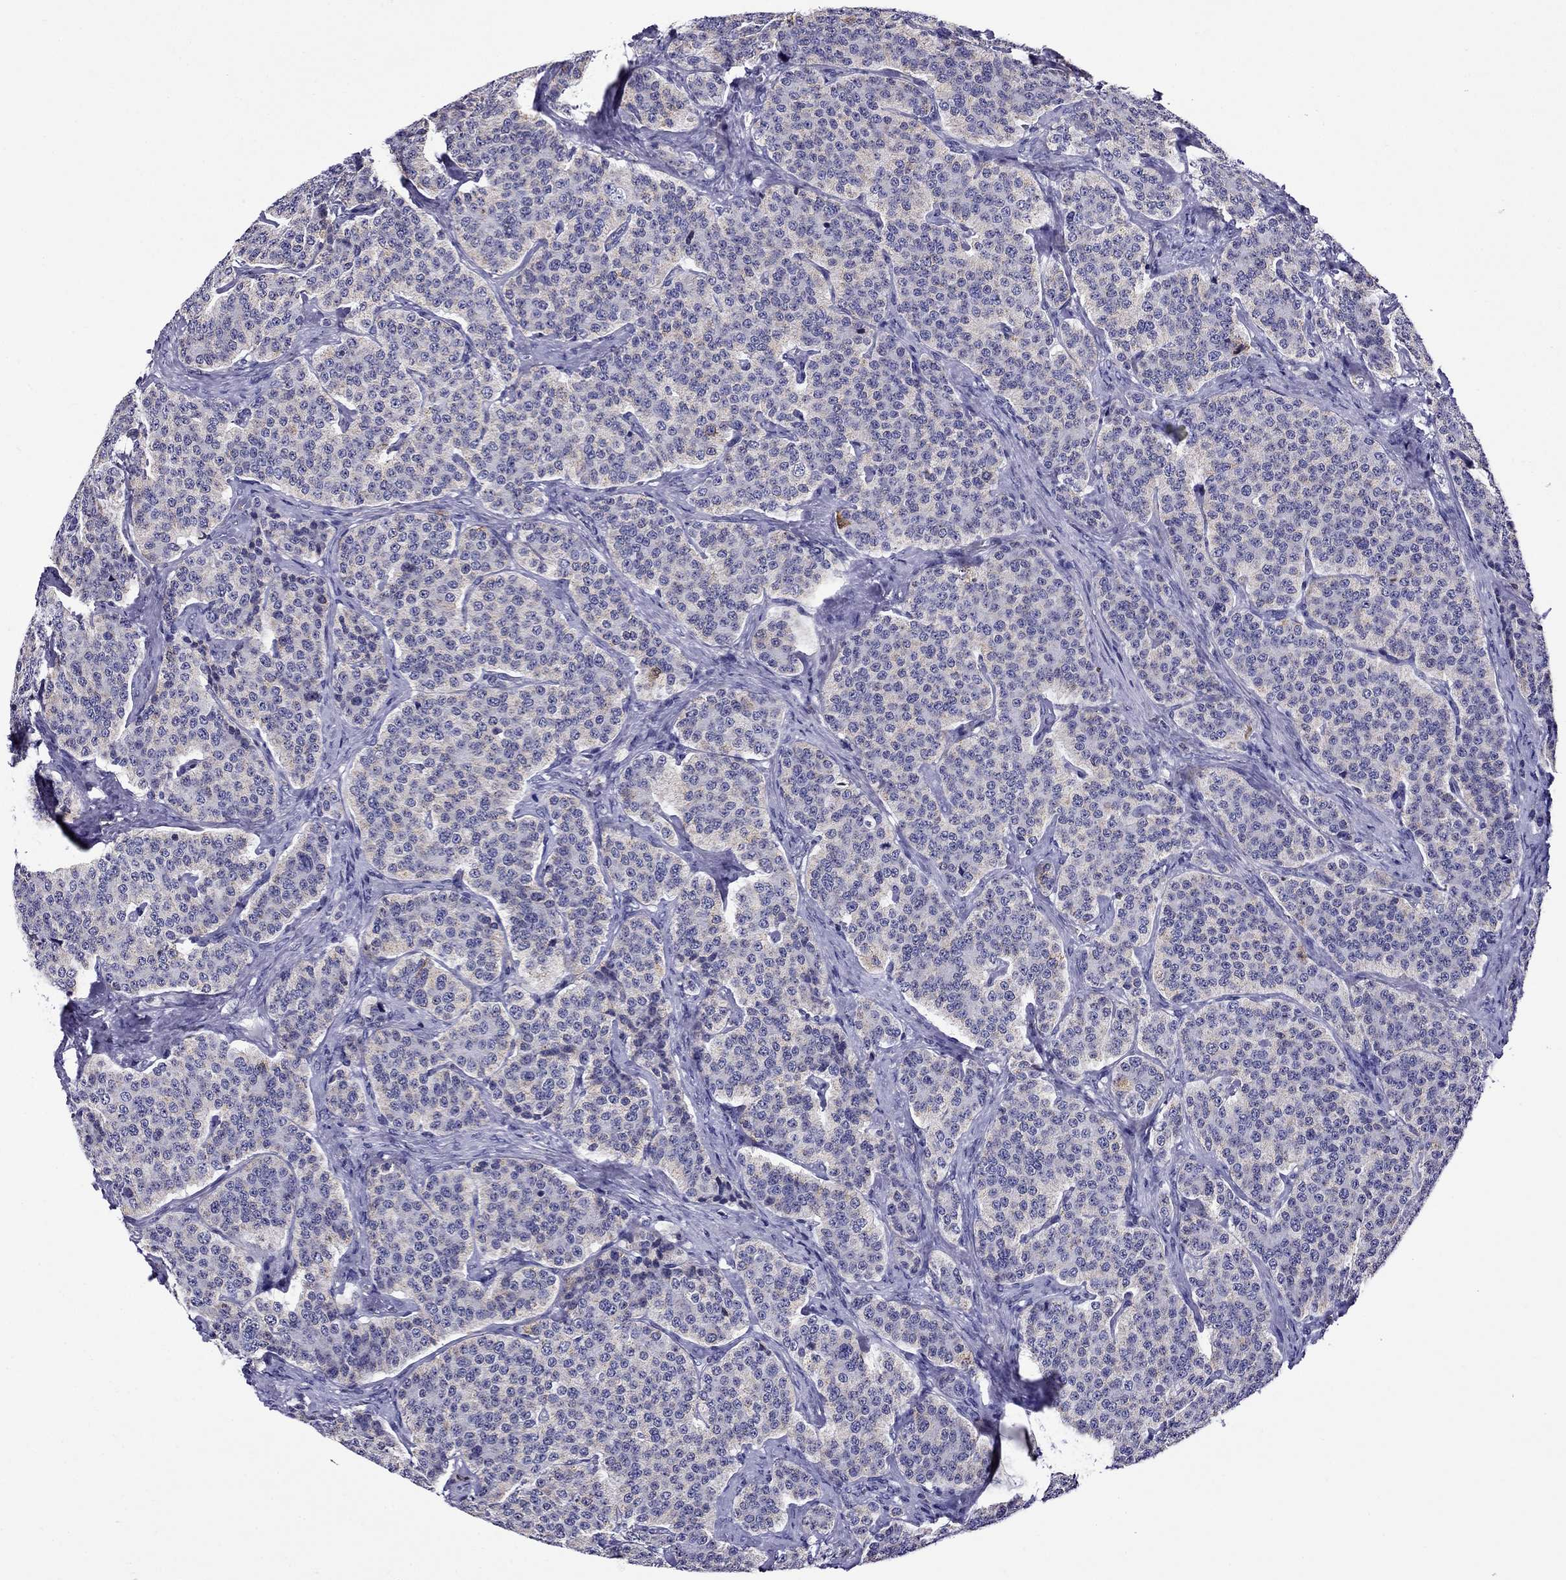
{"staining": {"intensity": "negative", "quantity": "none", "location": "none"}, "tissue": "carcinoid", "cell_type": "Tumor cells", "image_type": "cancer", "snomed": [{"axis": "morphology", "description": "Carcinoid, malignant, NOS"}, {"axis": "topography", "description": "Small intestine"}], "caption": "Immunohistochemistry (IHC) of carcinoid reveals no staining in tumor cells. (DAB (3,3'-diaminobenzidine) IHC, high magnification).", "gene": "SCG2", "patient": {"sex": "female", "age": 58}}